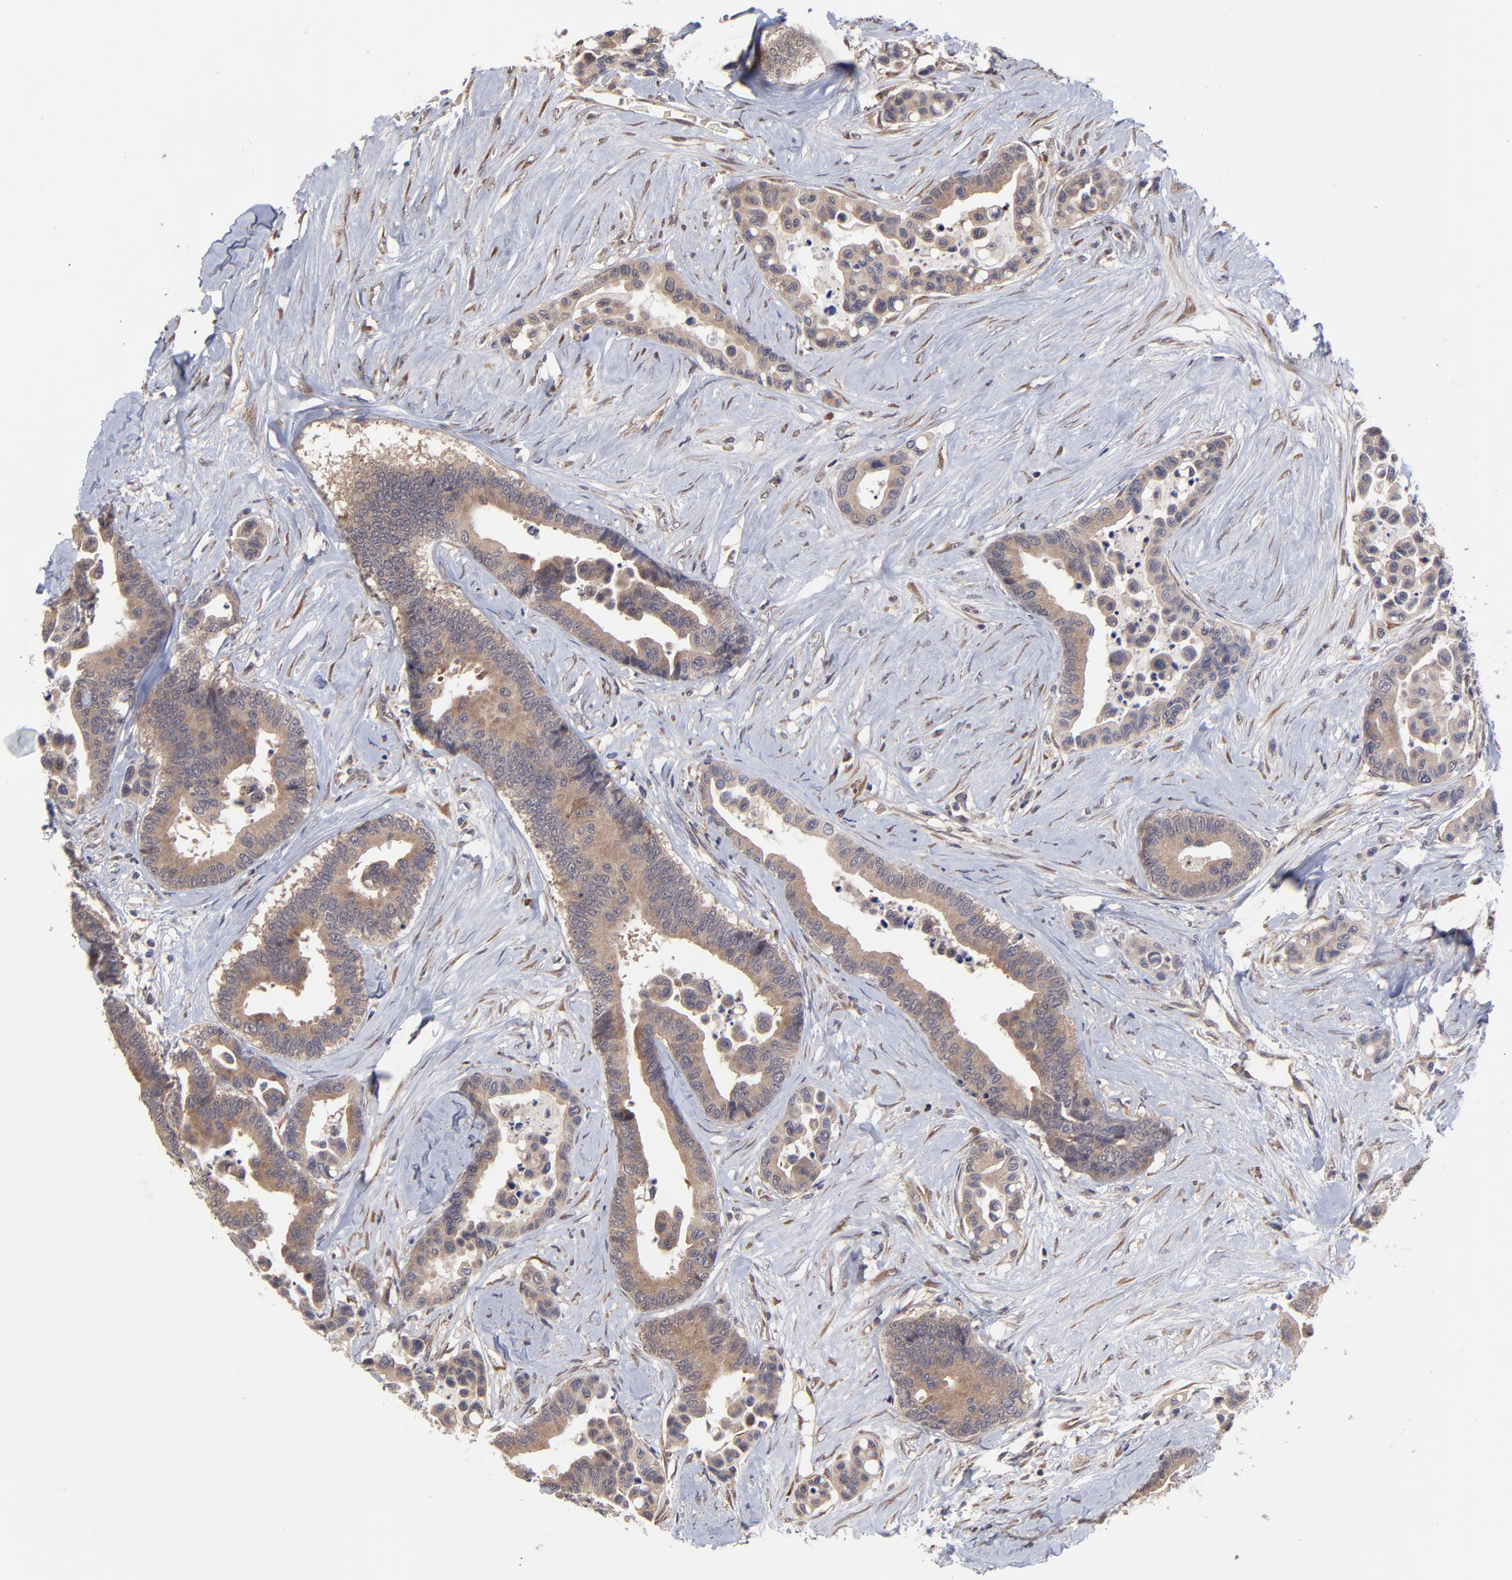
{"staining": {"intensity": "weak", "quantity": ">75%", "location": "cytoplasmic/membranous"}, "tissue": "colorectal cancer", "cell_type": "Tumor cells", "image_type": "cancer", "snomed": [{"axis": "morphology", "description": "Adenocarcinoma, NOS"}, {"axis": "topography", "description": "Colon"}], "caption": "High-magnification brightfield microscopy of colorectal cancer stained with DAB (brown) and counterstained with hematoxylin (blue). tumor cells exhibit weak cytoplasmic/membranous staining is present in about>75% of cells. (DAB (3,3'-diaminobenzidine) IHC, brown staining for protein, blue staining for nuclei).", "gene": "CHL1", "patient": {"sex": "male", "age": 82}}